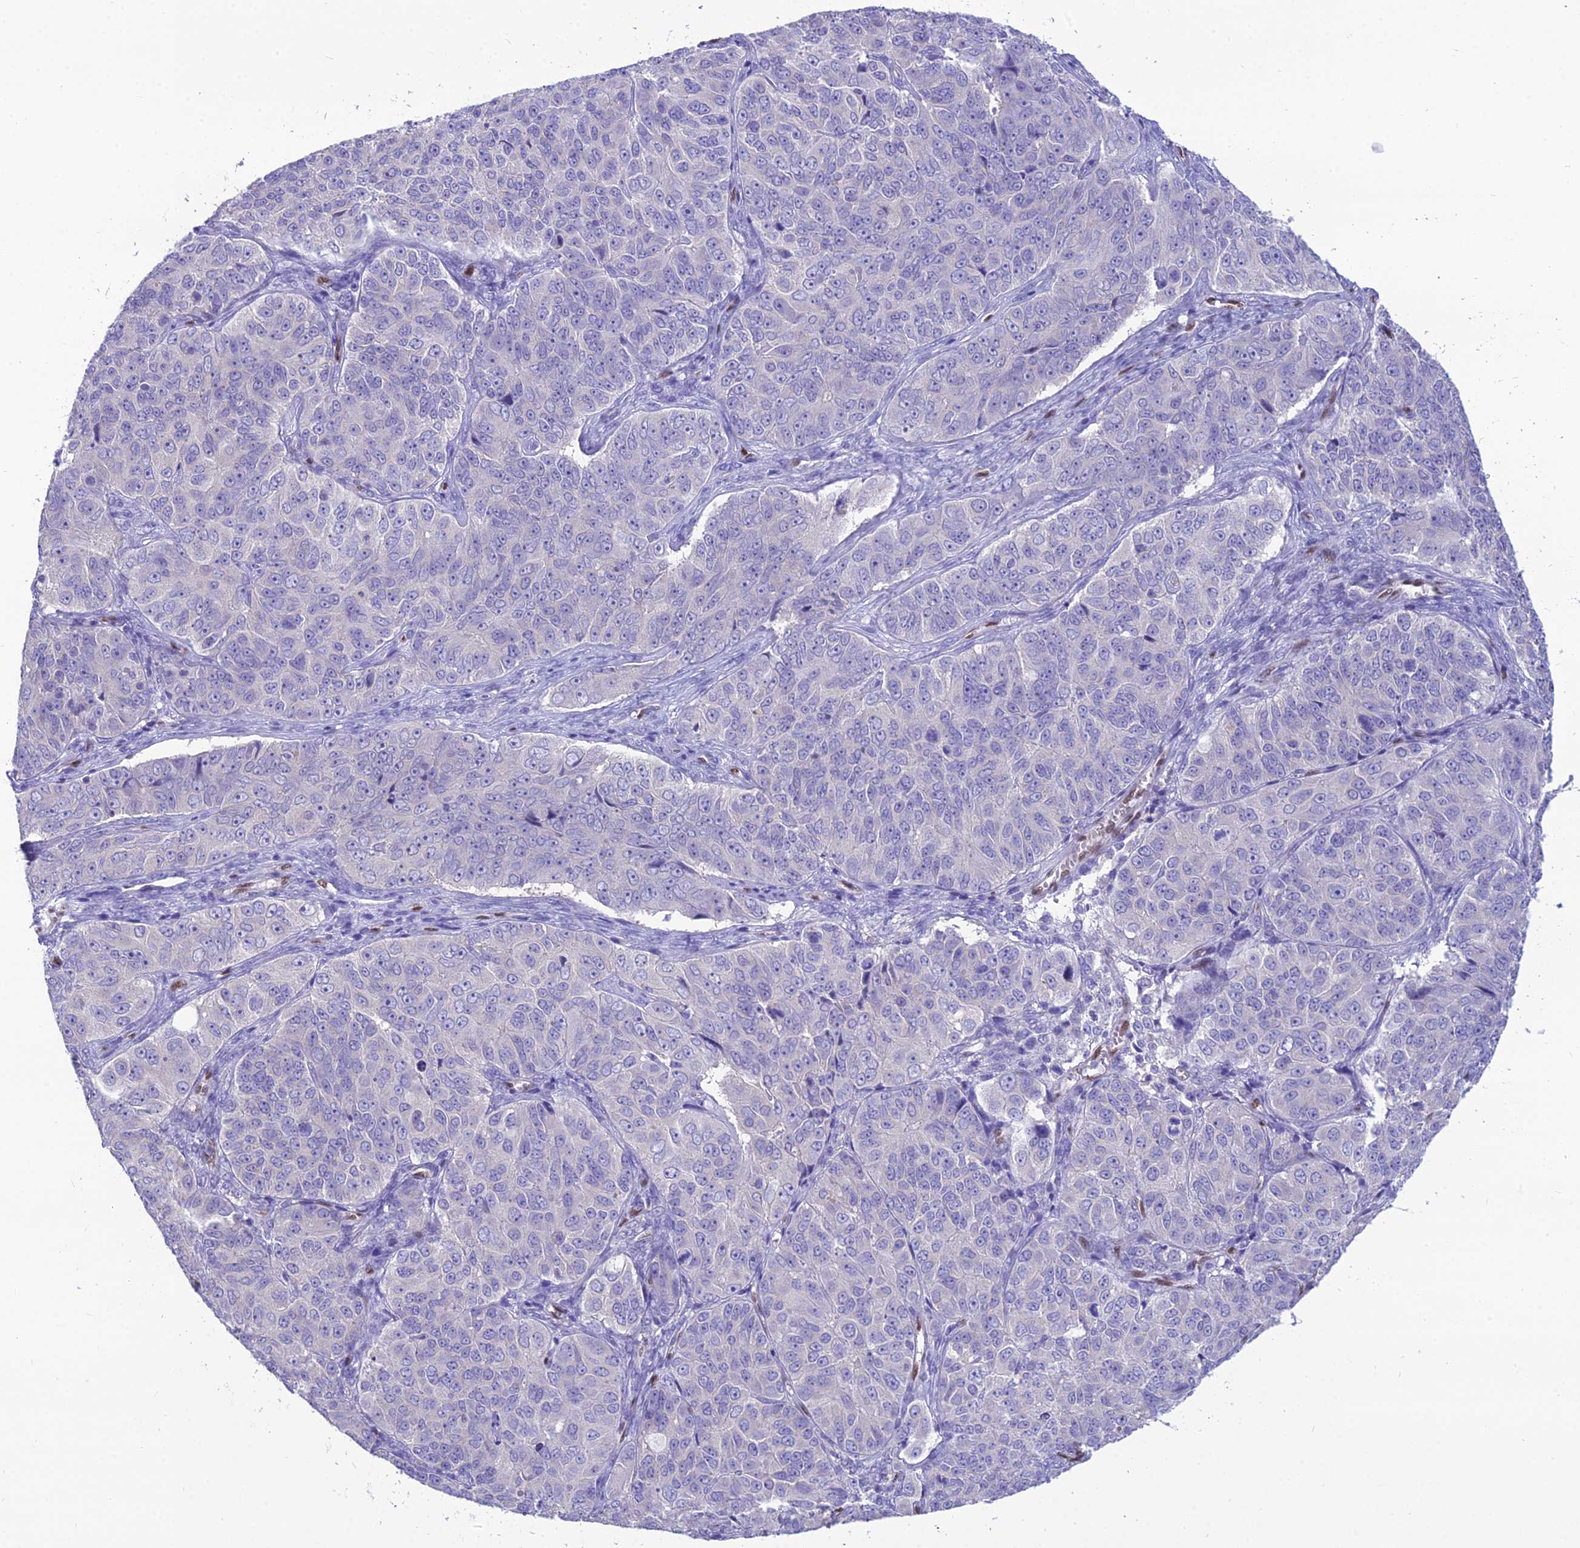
{"staining": {"intensity": "negative", "quantity": "none", "location": "none"}, "tissue": "ovarian cancer", "cell_type": "Tumor cells", "image_type": "cancer", "snomed": [{"axis": "morphology", "description": "Carcinoma, endometroid"}, {"axis": "topography", "description": "Ovary"}], "caption": "This photomicrograph is of ovarian cancer (endometroid carcinoma) stained with immunohistochemistry (IHC) to label a protein in brown with the nuclei are counter-stained blue. There is no staining in tumor cells.", "gene": "NOVA2", "patient": {"sex": "female", "age": 51}}